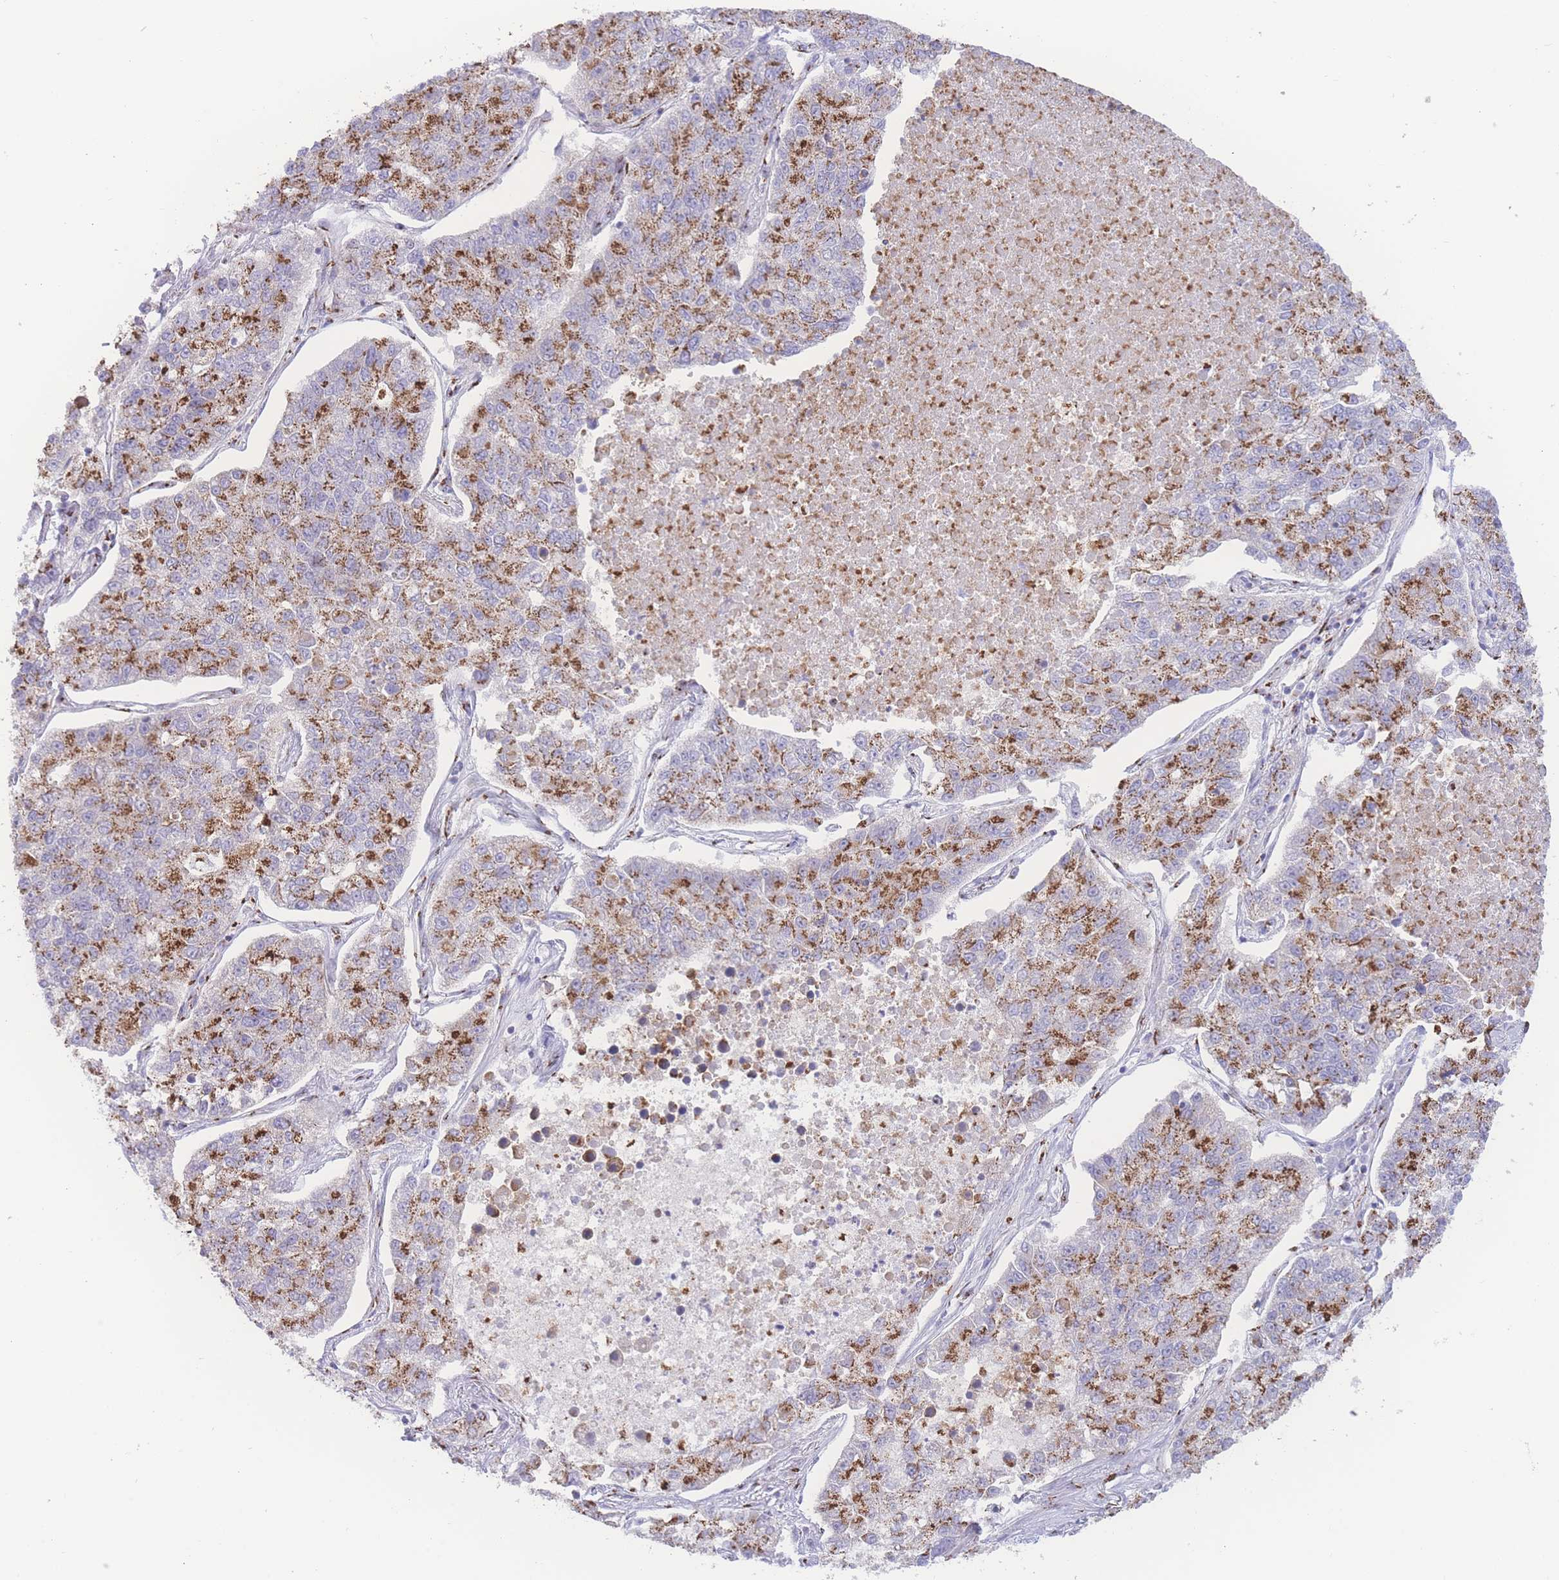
{"staining": {"intensity": "moderate", "quantity": ">75%", "location": "cytoplasmic/membranous"}, "tissue": "lung cancer", "cell_type": "Tumor cells", "image_type": "cancer", "snomed": [{"axis": "morphology", "description": "Adenocarcinoma, NOS"}, {"axis": "topography", "description": "Lung"}], "caption": "Tumor cells show moderate cytoplasmic/membranous expression in about >75% of cells in lung cancer.", "gene": "GOLM2", "patient": {"sex": "male", "age": 49}}